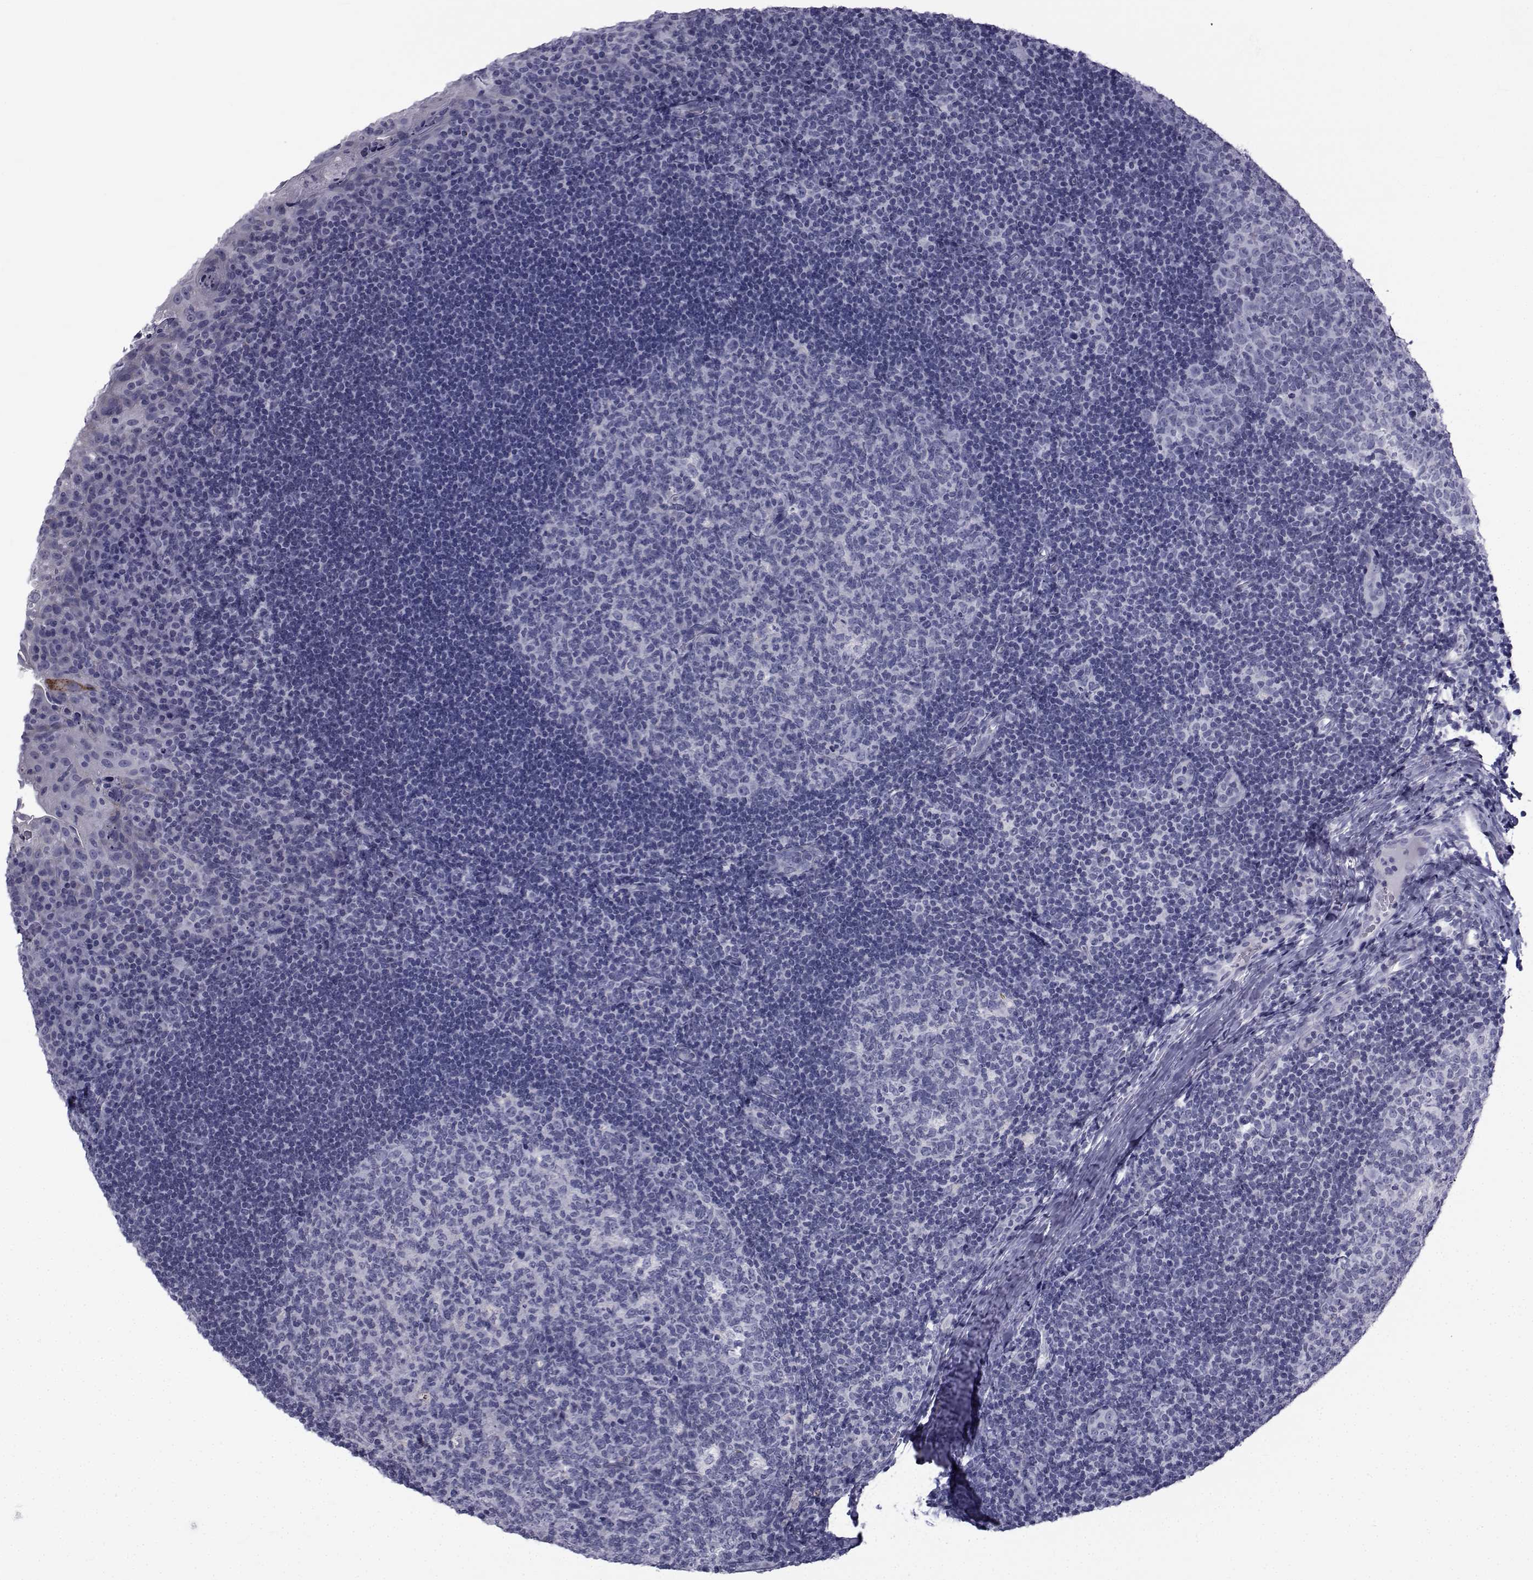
{"staining": {"intensity": "negative", "quantity": "none", "location": "none"}, "tissue": "tonsil", "cell_type": "Germinal center cells", "image_type": "normal", "snomed": [{"axis": "morphology", "description": "Normal tissue, NOS"}, {"axis": "topography", "description": "Tonsil"}], "caption": "The image reveals no significant positivity in germinal center cells of tonsil. (IHC, brightfield microscopy, high magnification).", "gene": "FDXR", "patient": {"sex": "male", "age": 17}}